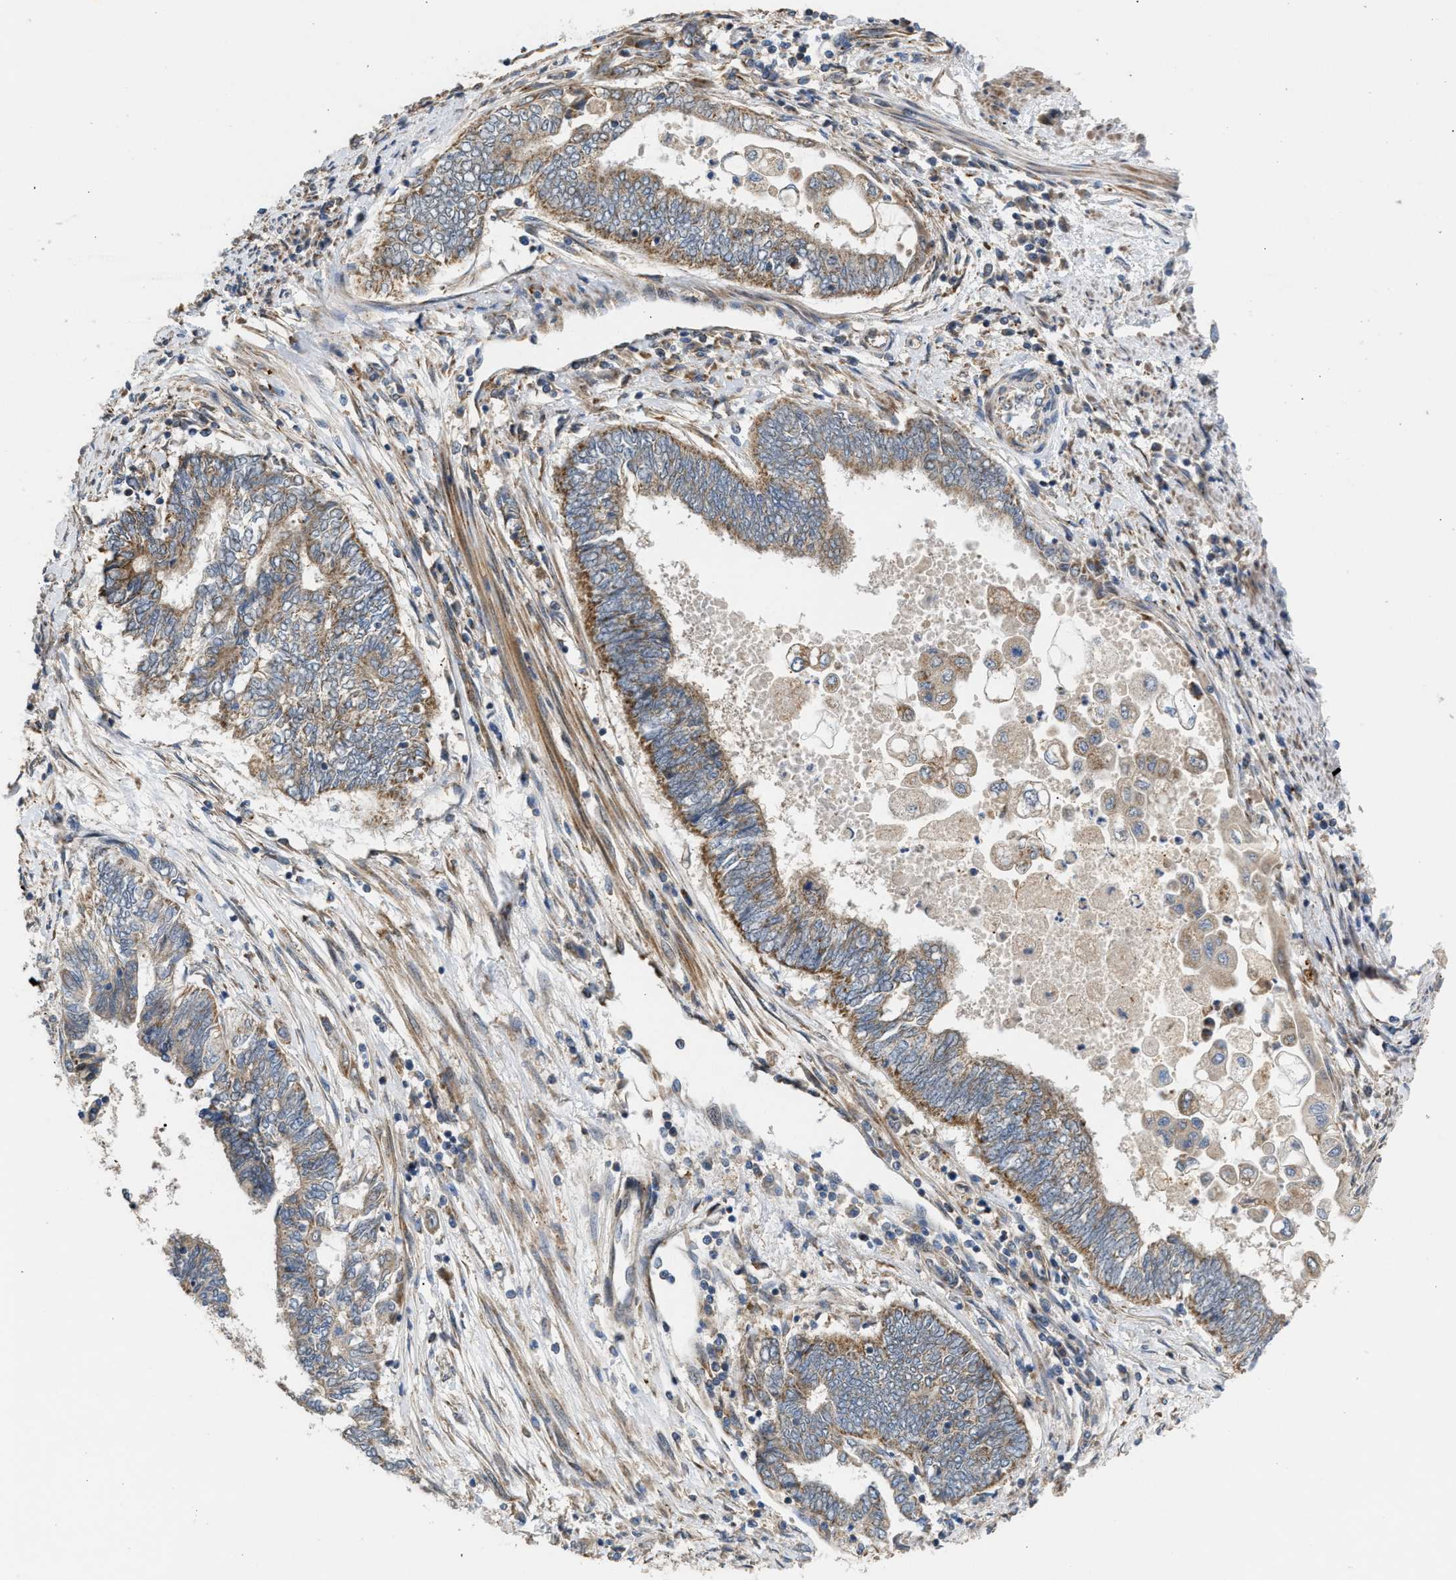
{"staining": {"intensity": "moderate", "quantity": "25%-75%", "location": "cytoplasmic/membranous"}, "tissue": "endometrial cancer", "cell_type": "Tumor cells", "image_type": "cancer", "snomed": [{"axis": "morphology", "description": "Adenocarcinoma, NOS"}, {"axis": "topography", "description": "Uterus"}, {"axis": "topography", "description": "Endometrium"}], "caption": "The histopathology image displays immunohistochemical staining of endometrial cancer (adenocarcinoma). There is moderate cytoplasmic/membranous expression is identified in about 25%-75% of tumor cells.", "gene": "TACO1", "patient": {"sex": "female", "age": 70}}